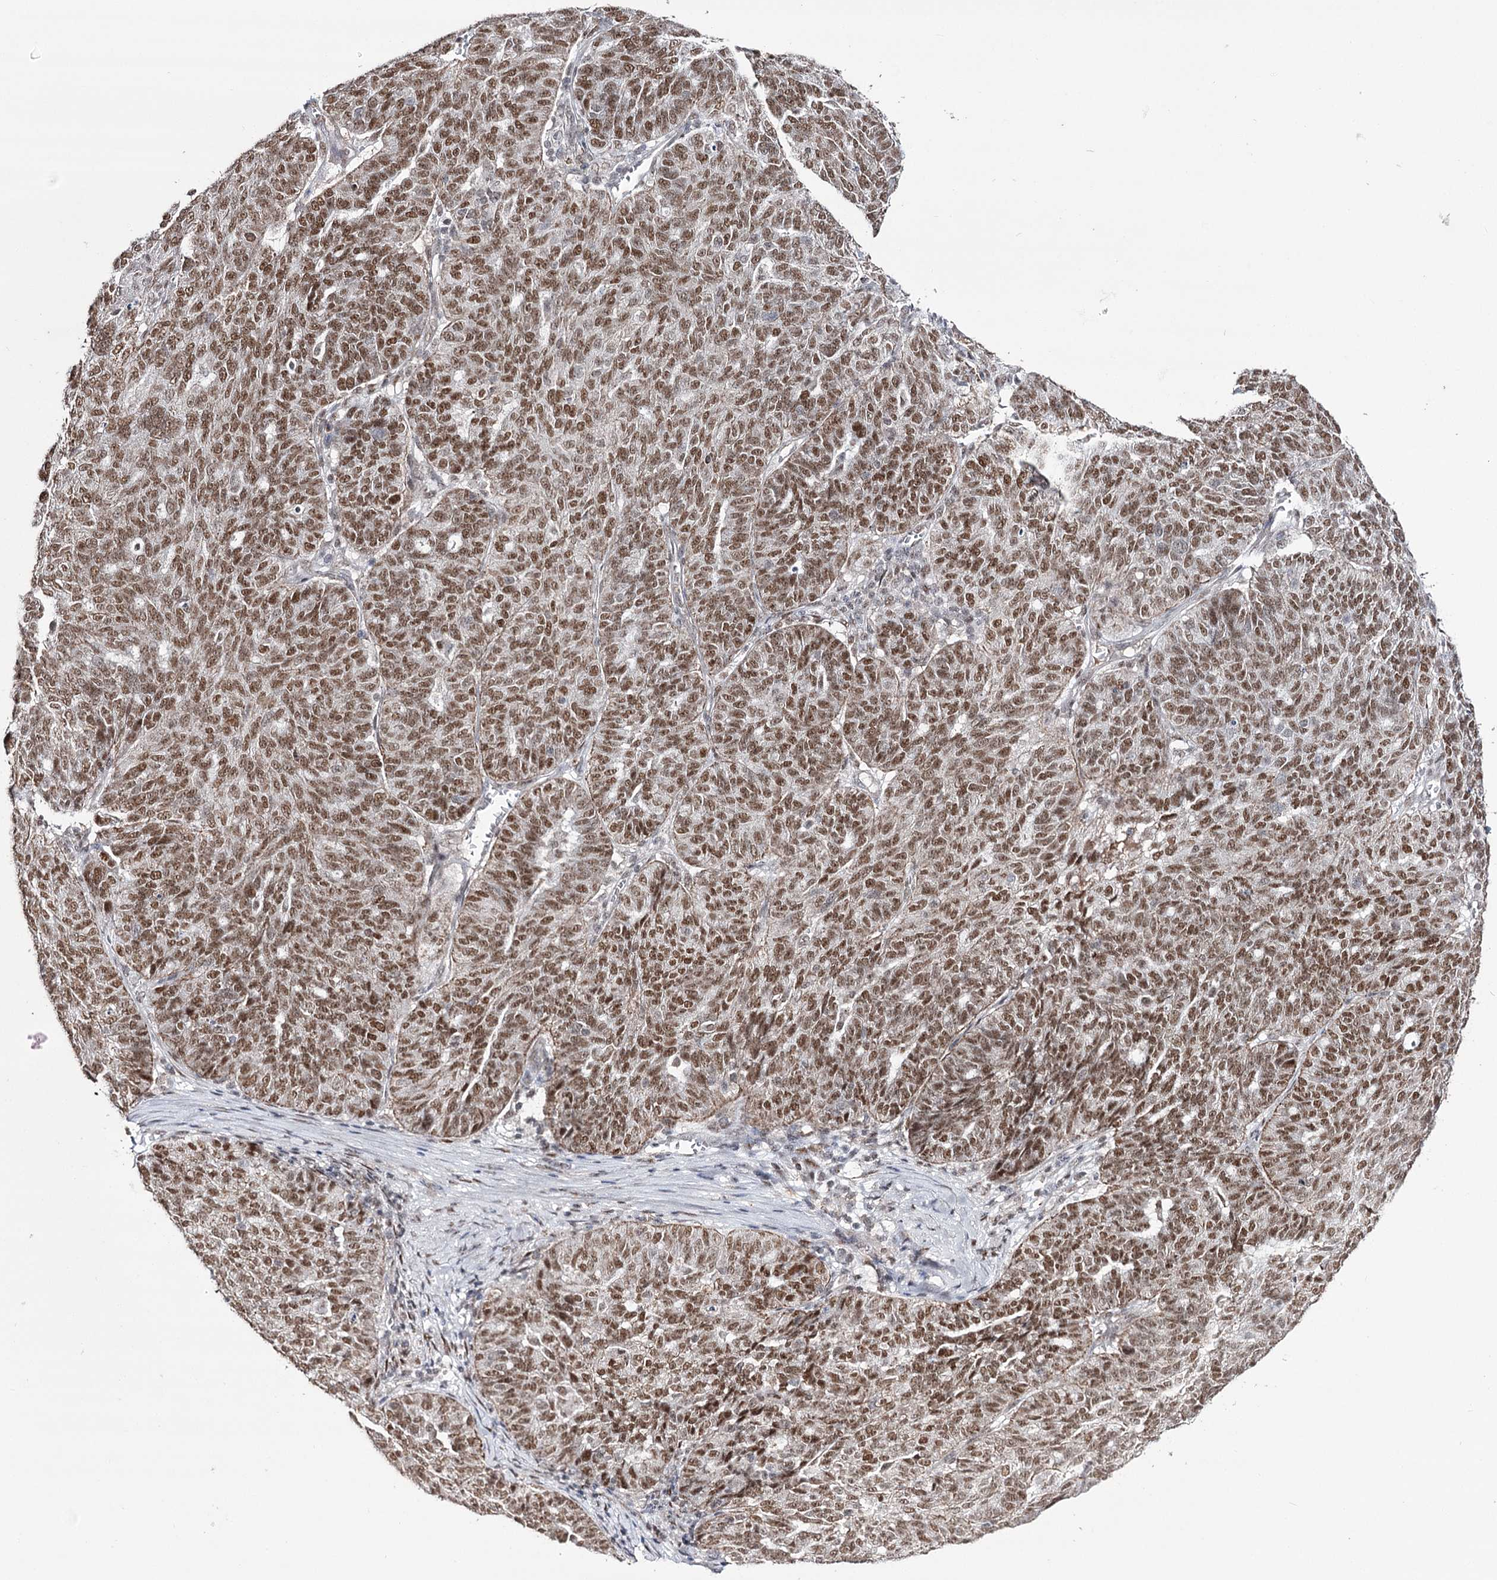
{"staining": {"intensity": "moderate", "quantity": ">75%", "location": "nuclear"}, "tissue": "ovarian cancer", "cell_type": "Tumor cells", "image_type": "cancer", "snomed": [{"axis": "morphology", "description": "Cystadenocarcinoma, serous, NOS"}, {"axis": "topography", "description": "Ovary"}], "caption": "Approximately >75% of tumor cells in serous cystadenocarcinoma (ovarian) display moderate nuclear protein staining as visualized by brown immunohistochemical staining.", "gene": "VGLL4", "patient": {"sex": "female", "age": 59}}